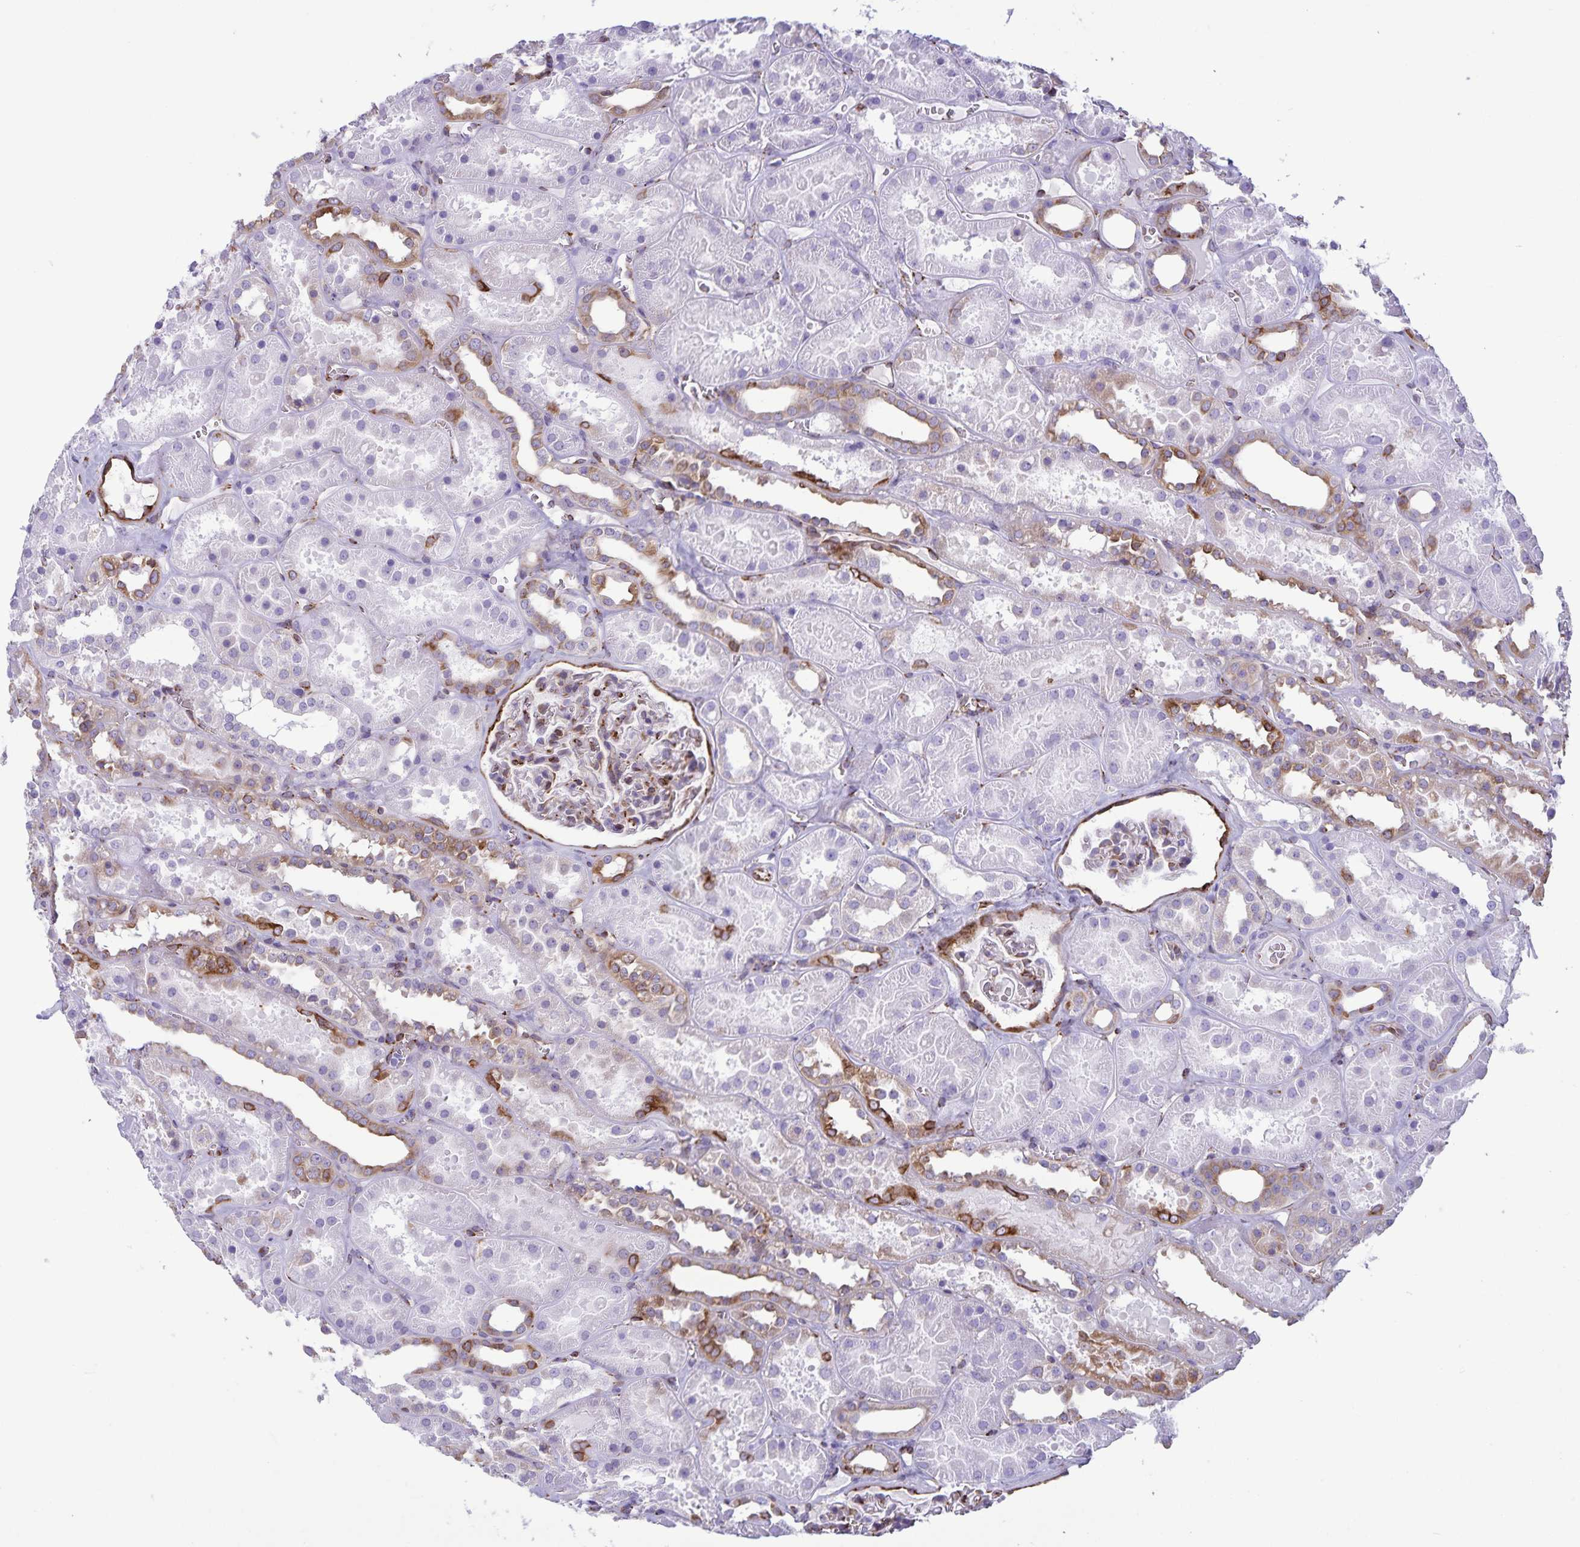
{"staining": {"intensity": "negative", "quantity": "none", "location": "none"}, "tissue": "kidney", "cell_type": "Cells in glomeruli", "image_type": "normal", "snomed": [{"axis": "morphology", "description": "Normal tissue, NOS"}, {"axis": "topography", "description": "Kidney"}], "caption": "Human kidney stained for a protein using IHC displays no staining in cells in glomeruli.", "gene": "RCN1", "patient": {"sex": "female", "age": 41}}